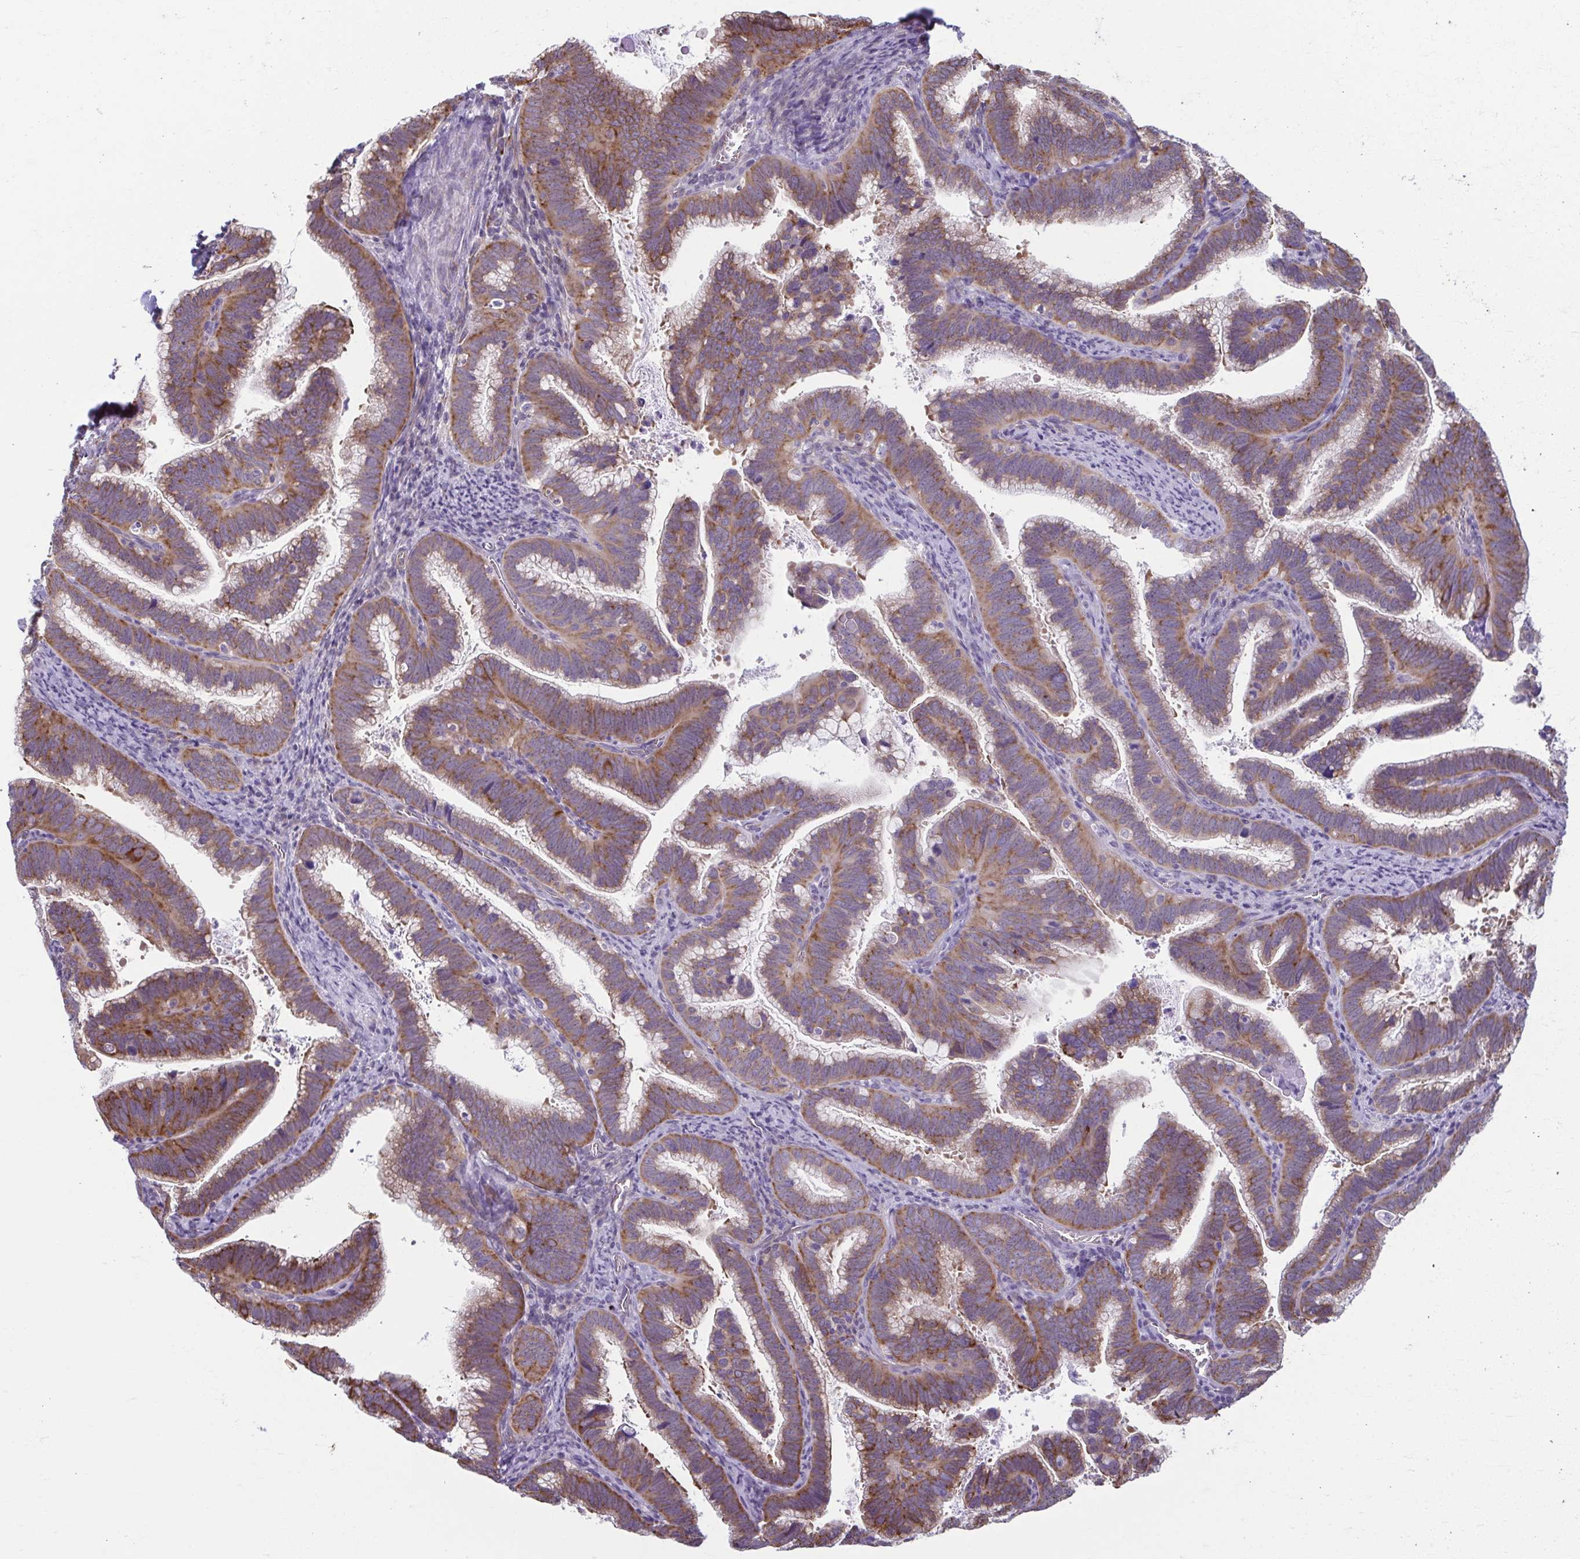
{"staining": {"intensity": "moderate", "quantity": ">75%", "location": "cytoplasmic/membranous"}, "tissue": "cervical cancer", "cell_type": "Tumor cells", "image_type": "cancer", "snomed": [{"axis": "morphology", "description": "Adenocarcinoma, NOS"}, {"axis": "topography", "description": "Cervix"}], "caption": "Moderate cytoplasmic/membranous expression is identified in approximately >75% of tumor cells in cervical adenocarcinoma. (Brightfield microscopy of DAB IHC at high magnification).", "gene": "TMEM108", "patient": {"sex": "female", "age": 61}}